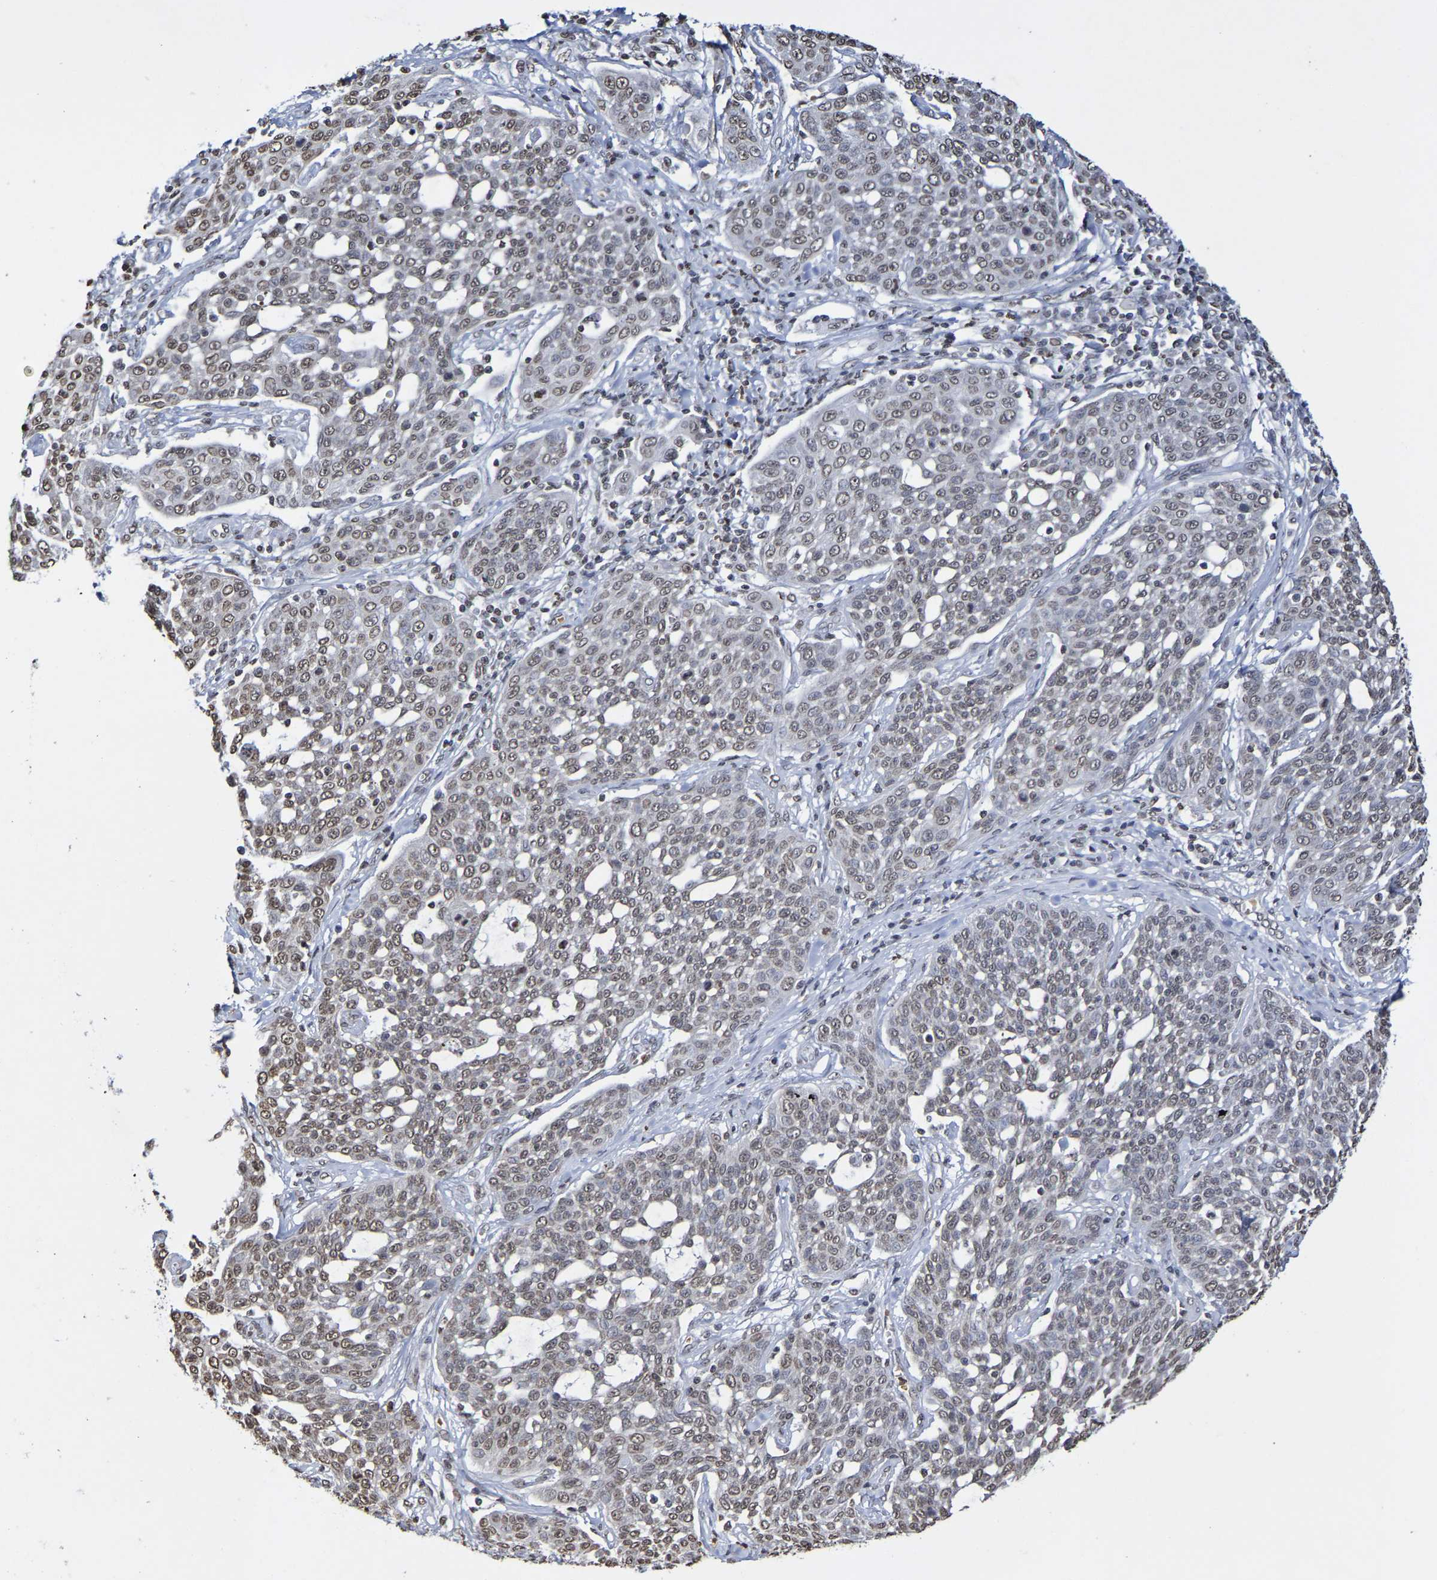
{"staining": {"intensity": "weak", "quantity": "25%-75%", "location": "nuclear"}, "tissue": "cervical cancer", "cell_type": "Tumor cells", "image_type": "cancer", "snomed": [{"axis": "morphology", "description": "Squamous cell carcinoma, NOS"}, {"axis": "topography", "description": "Cervix"}], "caption": "High-magnification brightfield microscopy of cervical cancer stained with DAB (brown) and counterstained with hematoxylin (blue). tumor cells exhibit weak nuclear staining is identified in about25%-75% of cells.", "gene": "ATF4", "patient": {"sex": "female", "age": 34}}